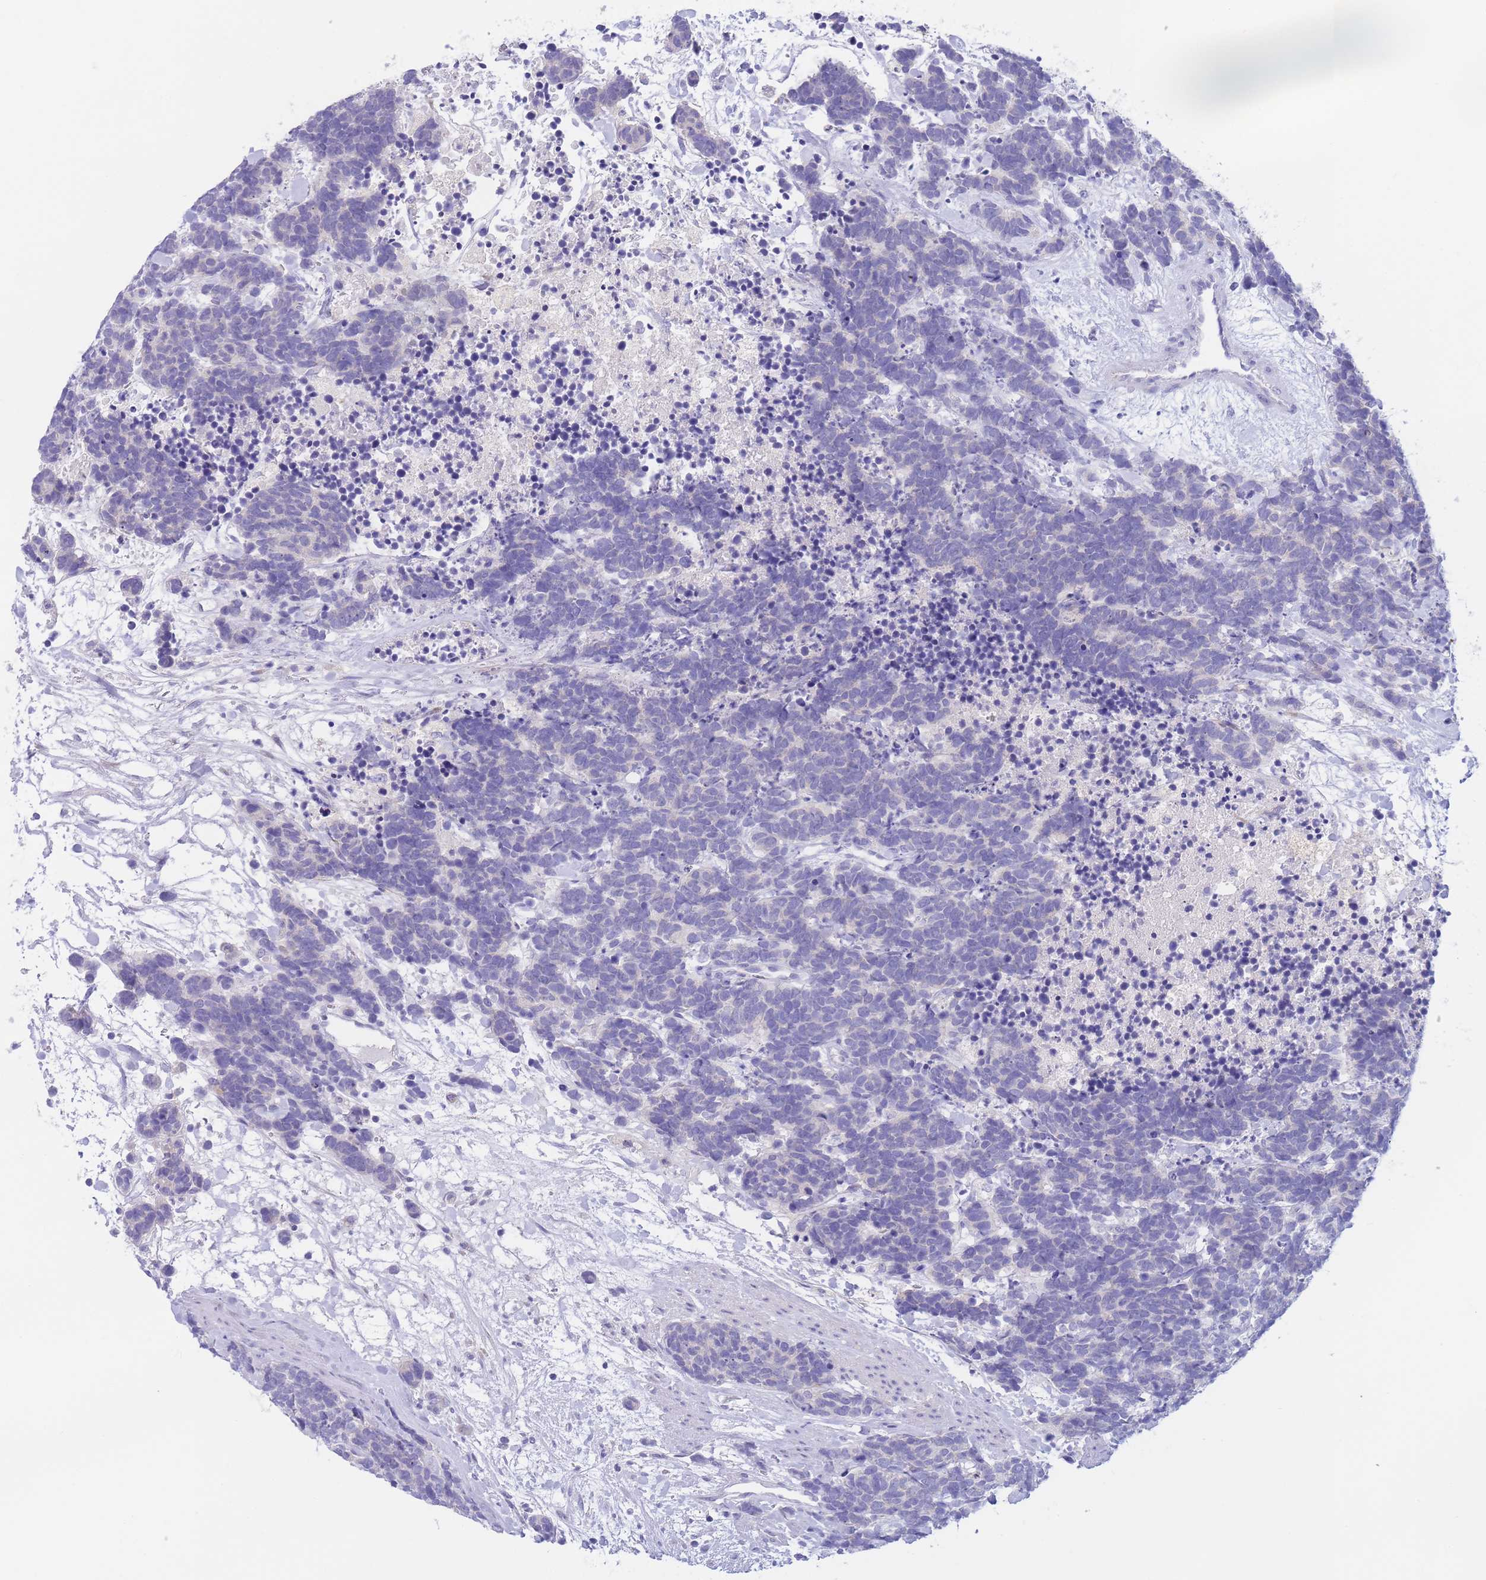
{"staining": {"intensity": "negative", "quantity": "none", "location": "none"}, "tissue": "carcinoid", "cell_type": "Tumor cells", "image_type": "cancer", "snomed": [{"axis": "morphology", "description": "Carcinoma, NOS"}, {"axis": "morphology", "description": "Carcinoid, malignant, NOS"}, {"axis": "topography", "description": "Prostate"}], "caption": "Micrograph shows no protein expression in tumor cells of carcinoid tissue.", "gene": "PCDHB3", "patient": {"sex": "male", "age": 57}}